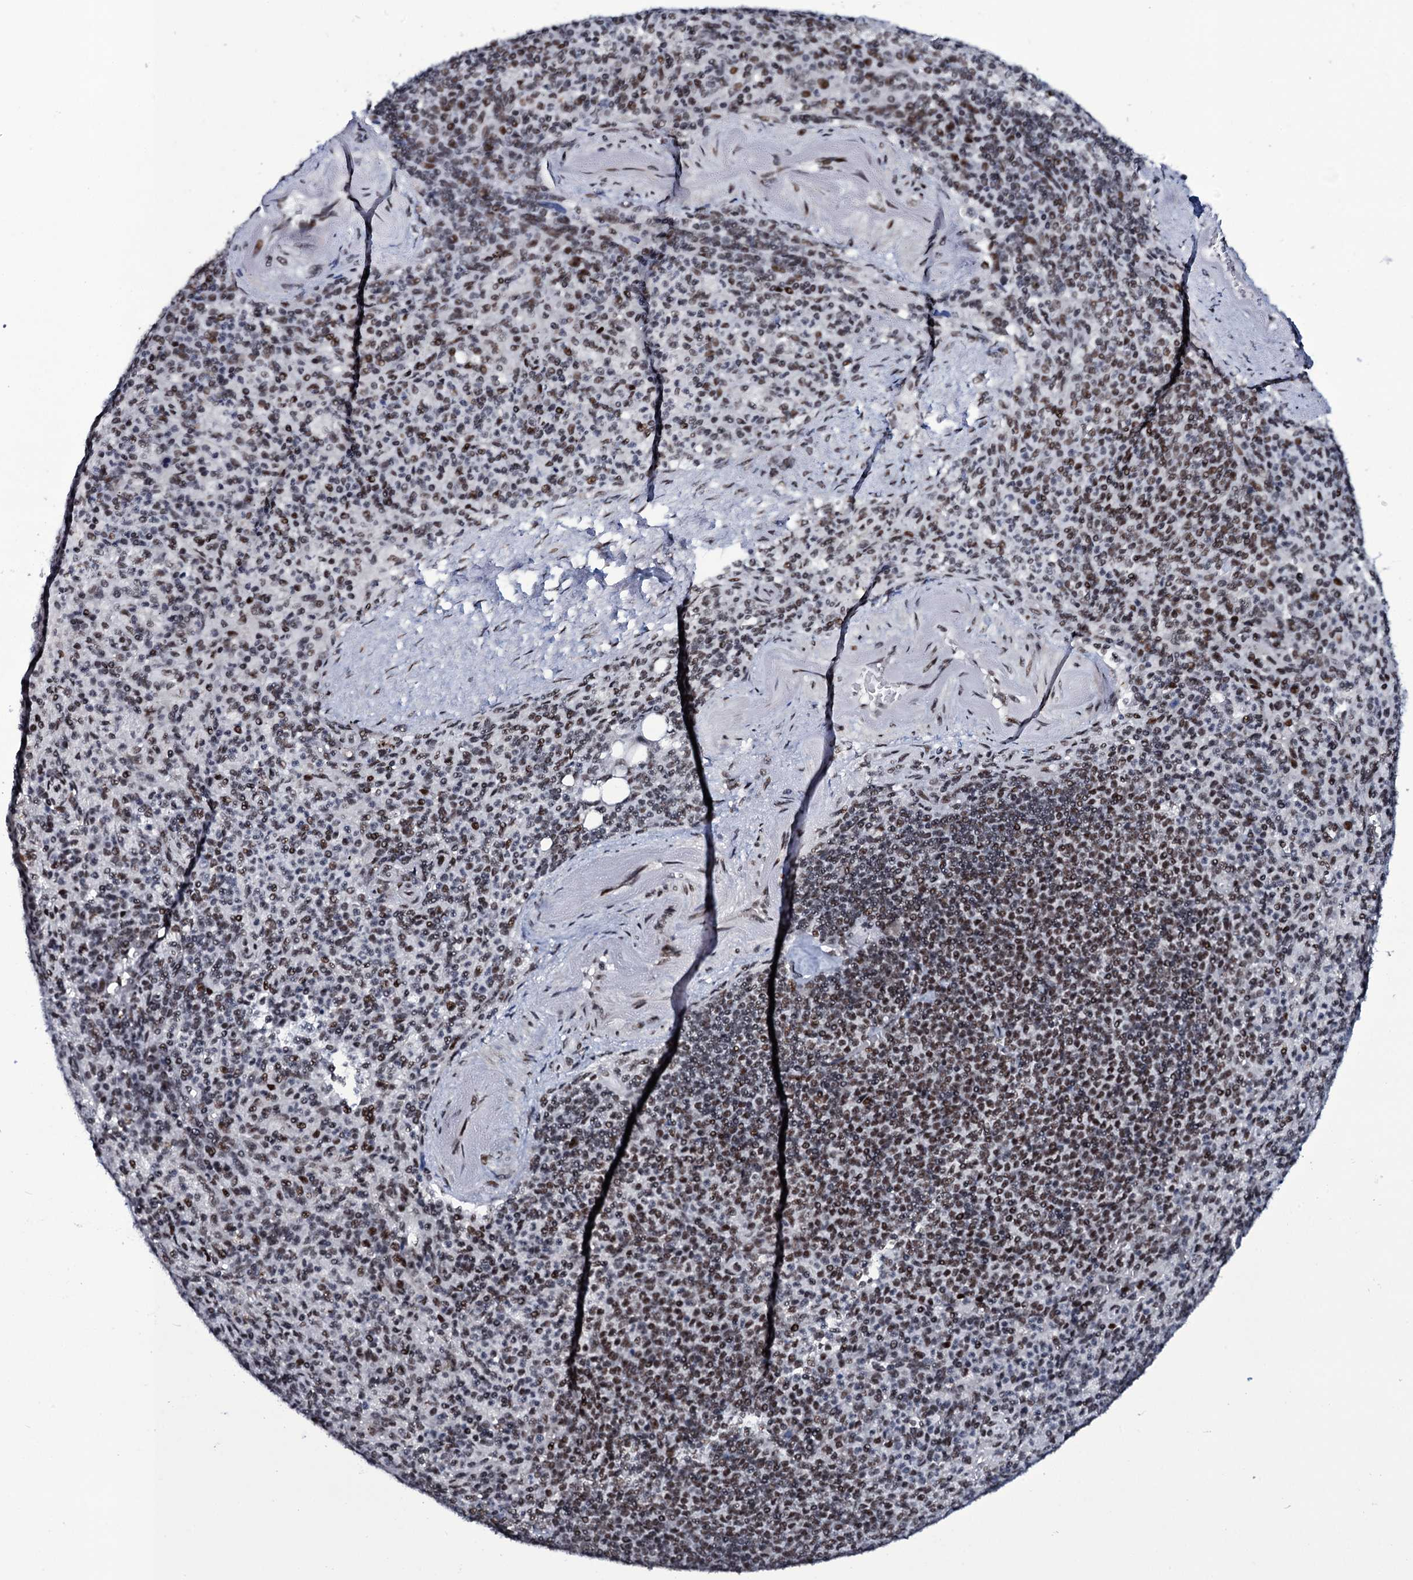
{"staining": {"intensity": "moderate", "quantity": "25%-75%", "location": "nuclear"}, "tissue": "spleen", "cell_type": "Cells in red pulp", "image_type": "normal", "snomed": [{"axis": "morphology", "description": "Normal tissue, NOS"}, {"axis": "topography", "description": "Spleen"}], "caption": "A brown stain highlights moderate nuclear expression of a protein in cells in red pulp of benign spleen.", "gene": "ZMIZ2", "patient": {"sex": "female", "age": 74}}